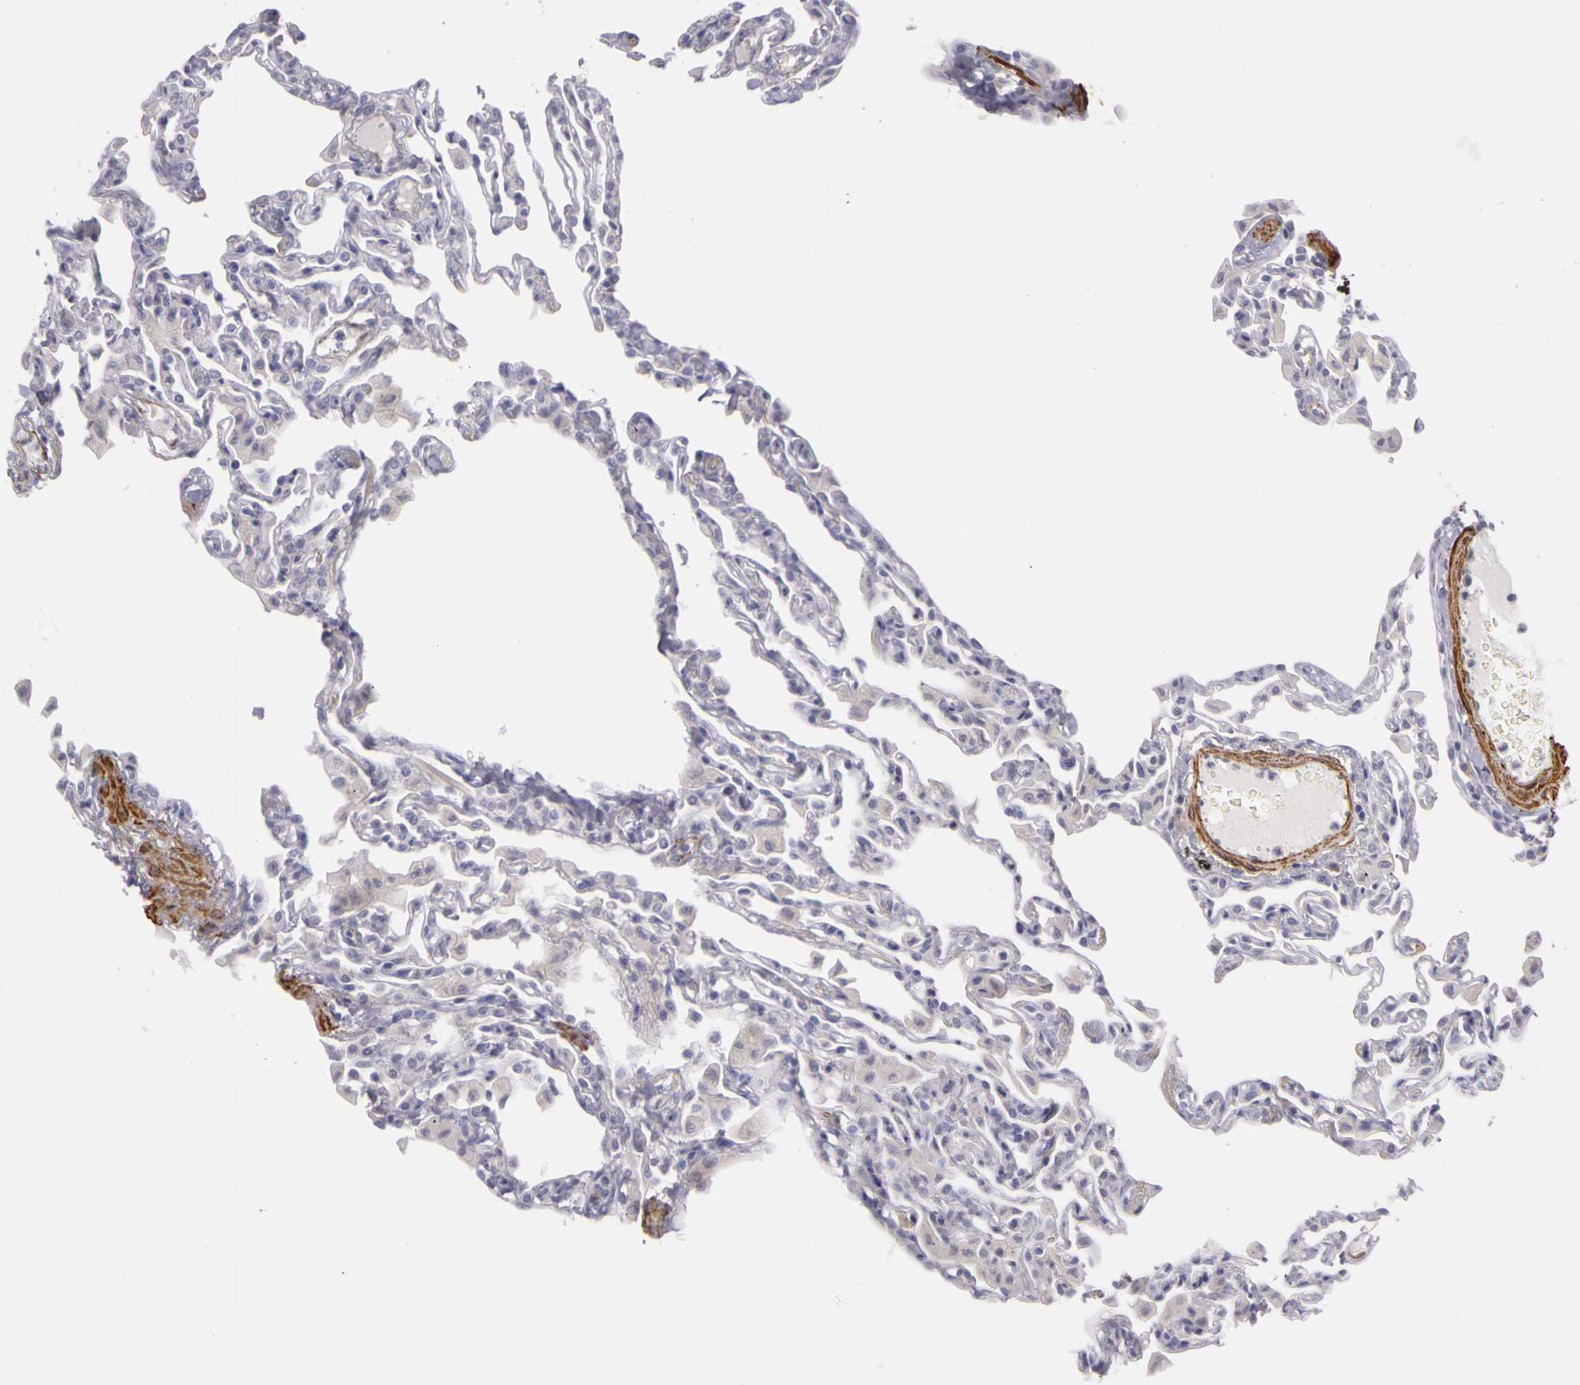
{"staining": {"intensity": "weak", "quantity": "<25%", "location": "cytoplasmic/membranous"}, "tissue": "lung", "cell_type": "Alveolar cells", "image_type": "normal", "snomed": [{"axis": "morphology", "description": "Normal tissue, NOS"}, {"axis": "topography", "description": "Lung"}], "caption": "IHC of benign human lung displays no expression in alveolar cells.", "gene": "CNTN2", "patient": {"sex": "female", "age": 49}}